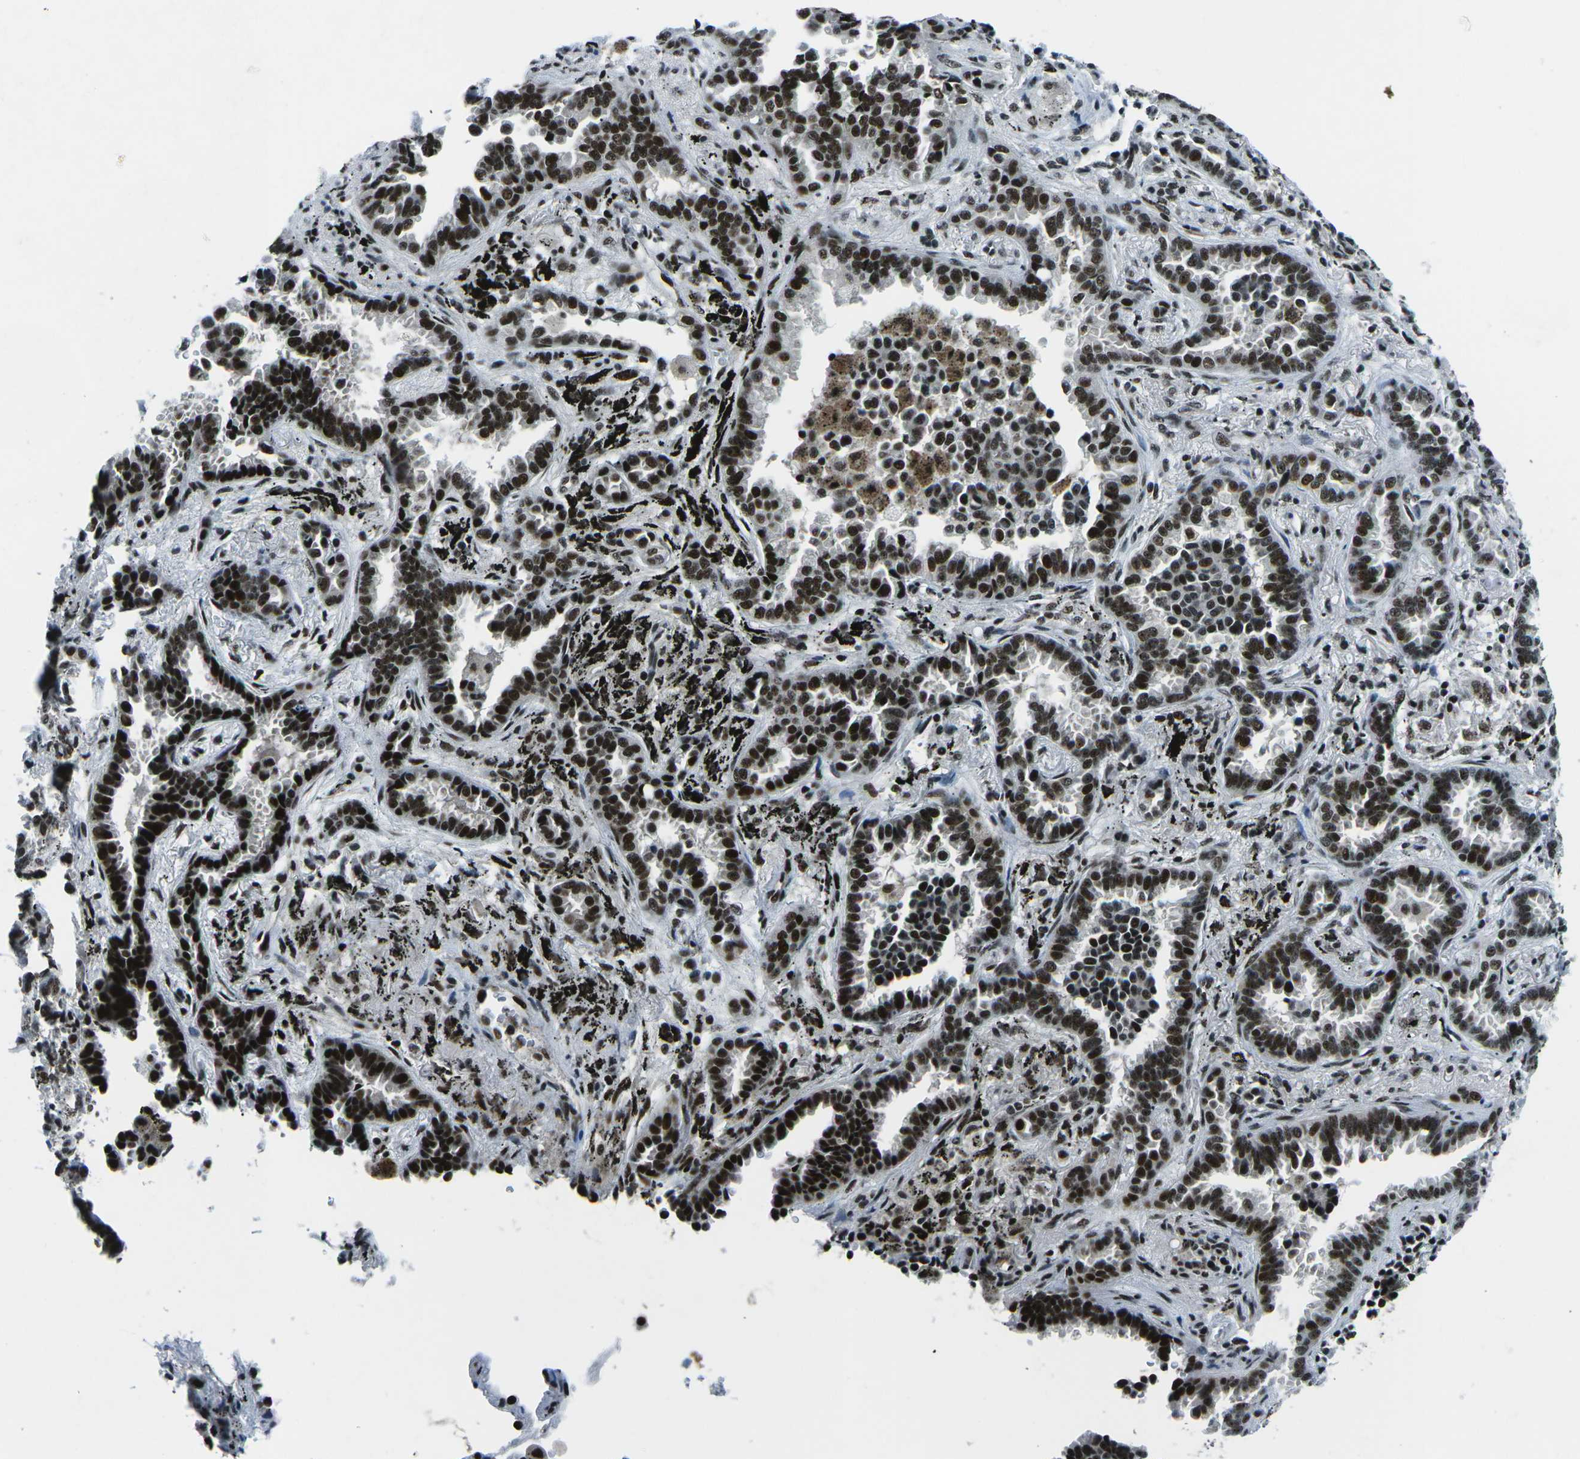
{"staining": {"intensity": "strong", "quantity": ">75%", "location": "nuclear"}, "tissue": "lung cancer", "cell_type": "Tumor cells", "image_type": "cancer", "snomed": [{"axis": "morphology", "description": "Normal tissue, NOS"}, {"axis": "morphology", "description": "Adenocarcinoma, NOS"}, {"axis": "topography", "description": "Lung"}], "caption": "Immunohistochemical staining of lung adenocarcinoma shows strong nuclear protein positivity in about >75% of tumor cells.", "gene": "RBL2", "patient": {"sex": "male", "age": 59}}